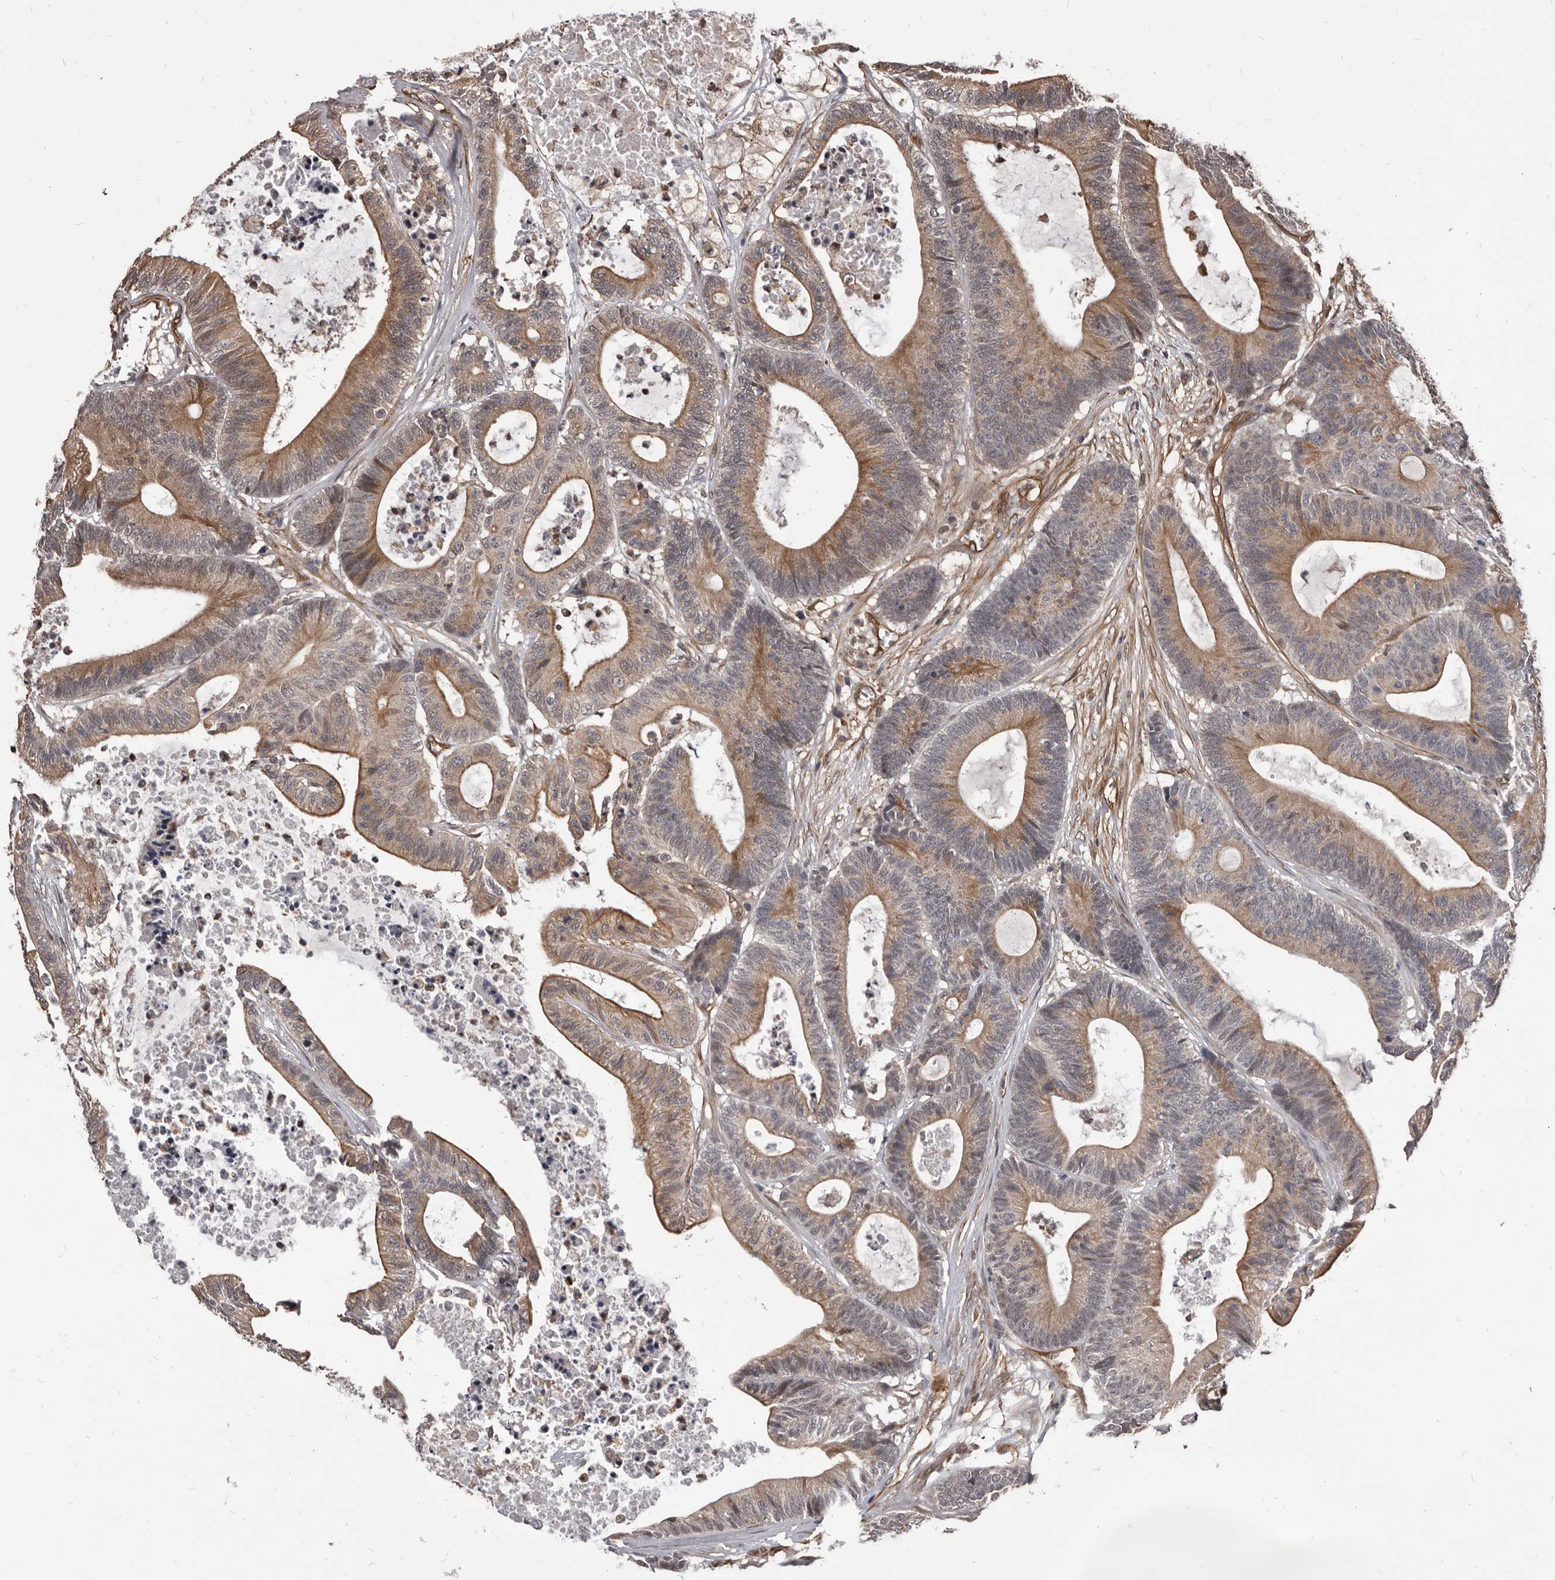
{"staining": {"intensity": "moderate", "quantity": ">75%", "location": "cytoplasmic/membranous"}, "tissue": "colorectal cancer", "cell_type": "Tumor cells", "image_type": "cancer", "snomed": [{"axis": "morphology", "description": "Adenocarcinoma, NOS"}, {"axis": "topography", "description": "Colon"}], "caption": "The photomicrograph displays a brown stain indicating the presence of a protein in the cytoplasmic/membranous of tumor cells in adenocarcinoma (colorectal).", "gene": "ADAMTS20", "patient": {"sex": "female", "age": 84}}